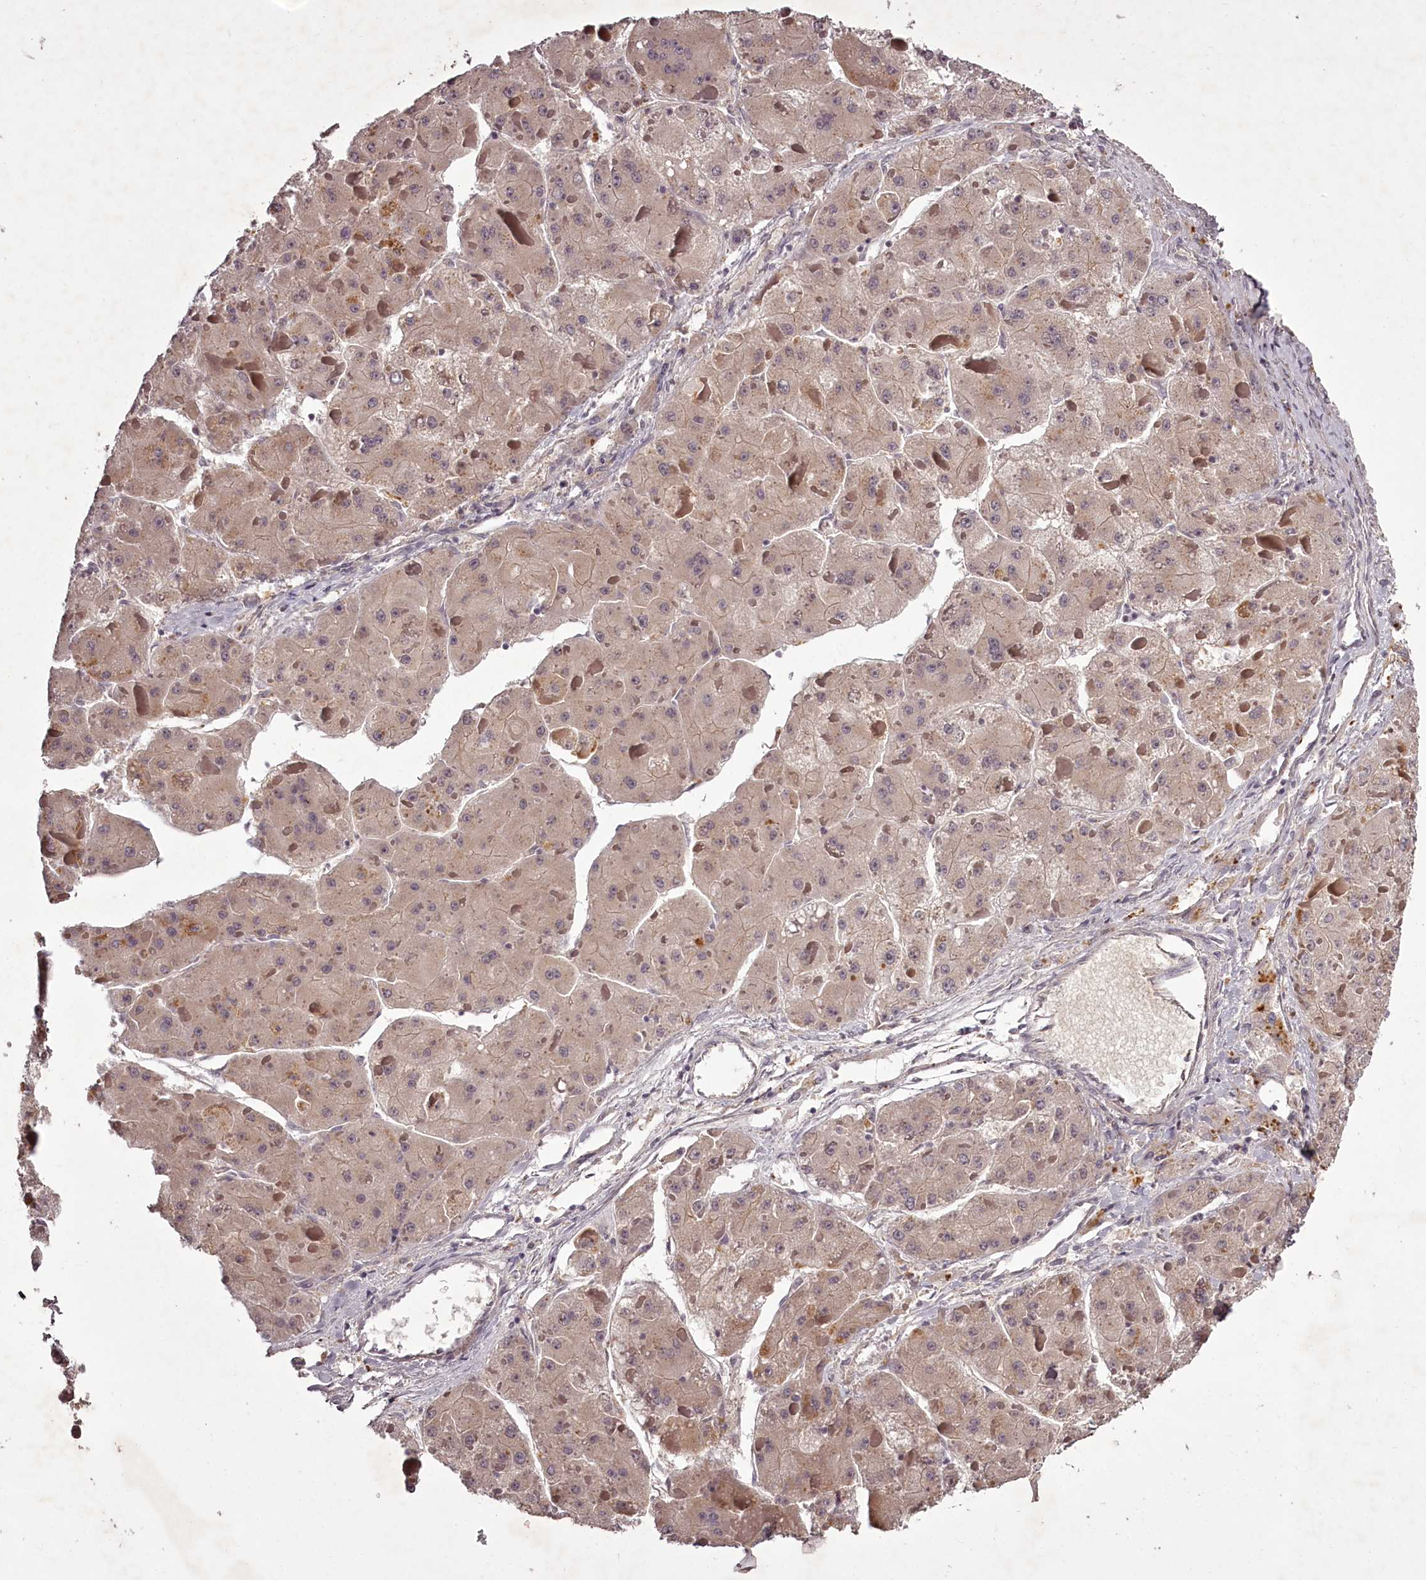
{"staining": {"intensity": "moderate", "quantity": ">75%", "location": "cytoplasmic/membranous"}, "tissue": "liver cancer", "cell_type": "Tumor cells", "image_type": "cancer", "snomed": [{"axis": "morphology", "description": "Carcinoma, Hepatocellular, NOS"}, {"axis": "topography", "description": "Liver"}], "caption": "High-magnification brightfield microscopy of liver cancer (hepatocellular carcinoma) stained with DAB (brown) and counterstained with hematoxylin (blue). tumor cells exhibit moderate cytoplasmic/membranous staining is identified in about>75% of cells.", "gene": "RBMXL2", "patient": {"sex": "female", "age": 73}}